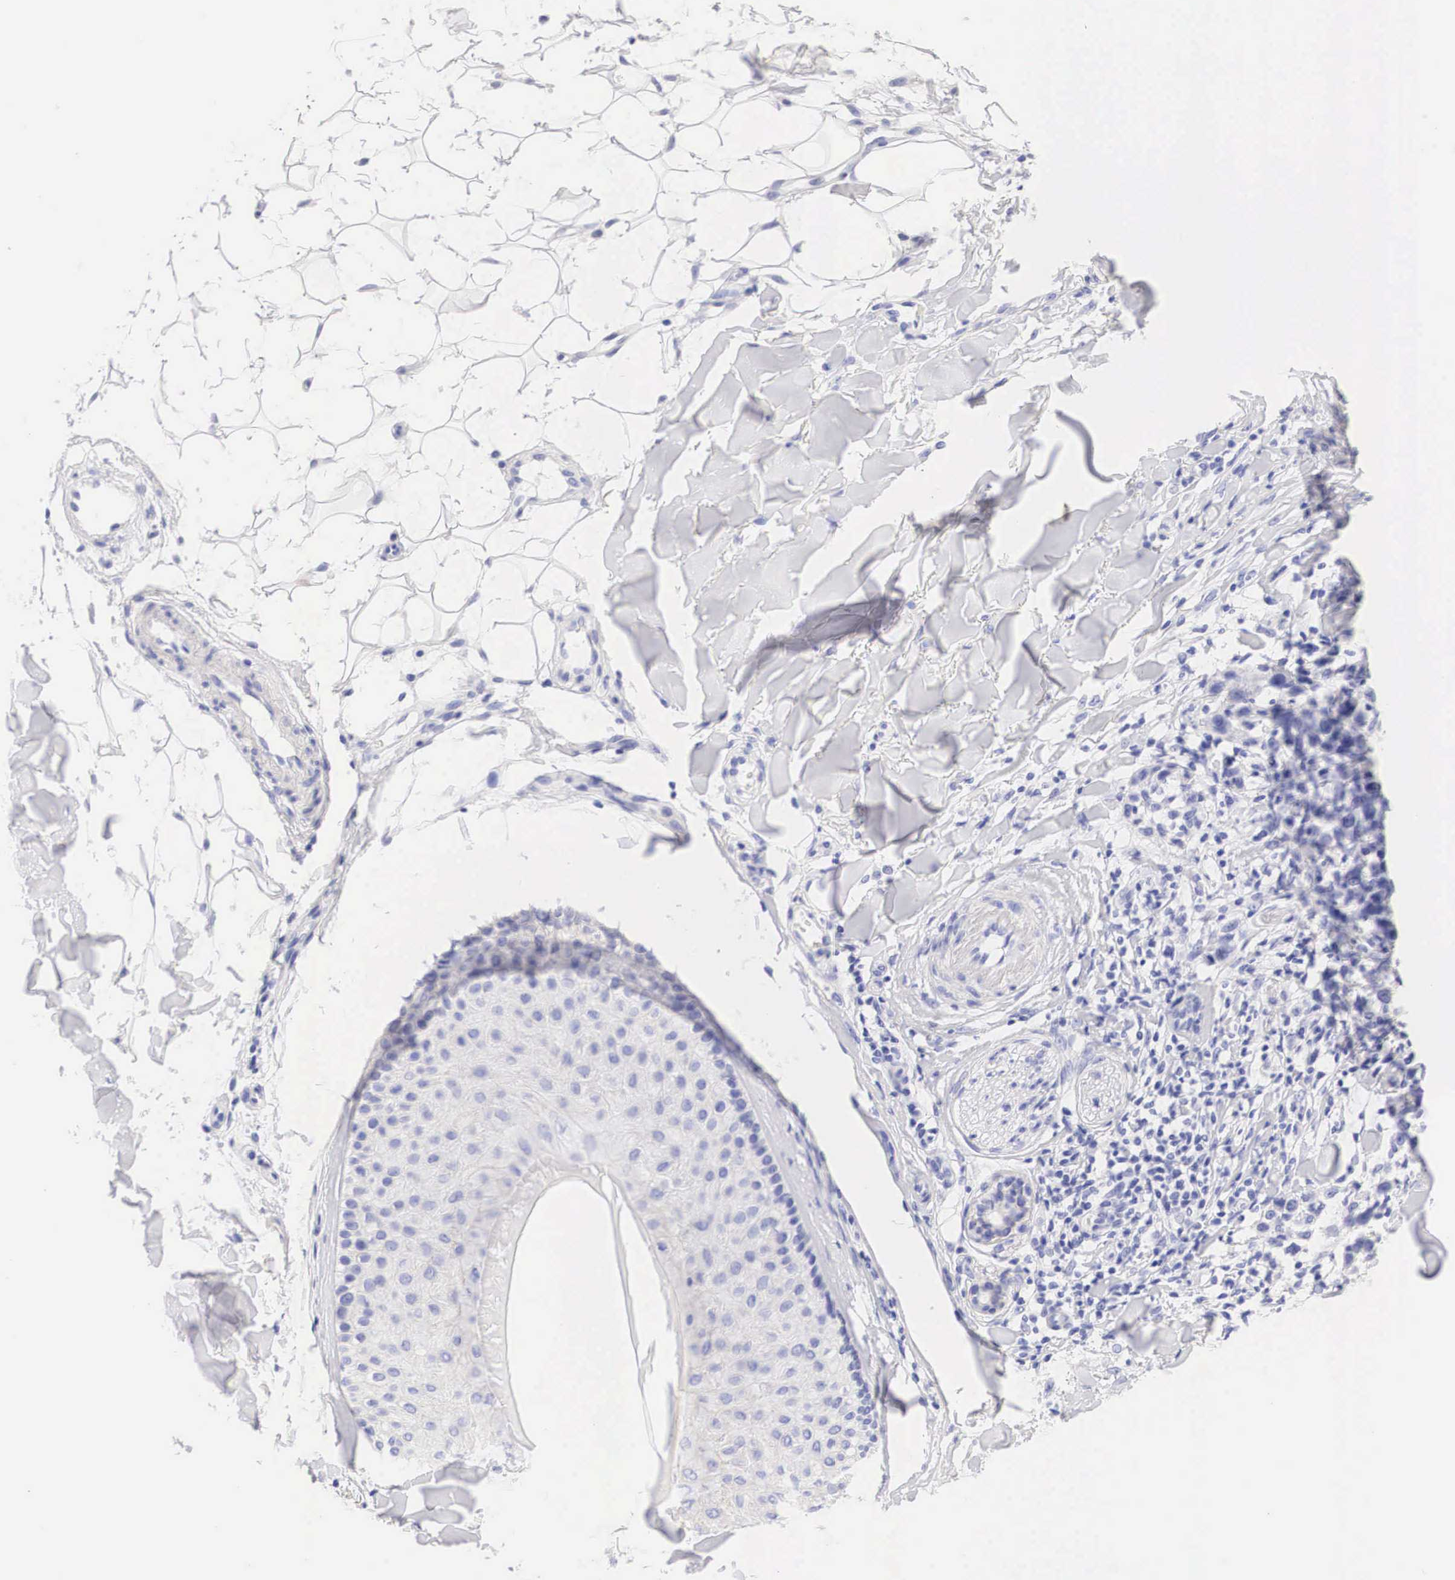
{"staining": {"intensity": "negative", "quantity": "none", "location": "none"}, "tissue": "skin cancer", "cell_type": "Tumor cells", "image_type": "cancer", "snomed": [{"axis": "morphology", "description": "Squamous cell carcinoma, NOS"}, {"axis": "topography", "description": "Skin"}], "caption": "The histopathology image displays no significant positivity in tumor cells of skin squamous cell carcinoma. Brightfield microscopy of immunohistochemistry (IHC) stained with DAB (3,3'-diaminobenzidine) (brown) and hematoxylin (blue), captured at high magnification.", "gene": "ERBB2", "patient": {"sex": "male", "age": 77}}